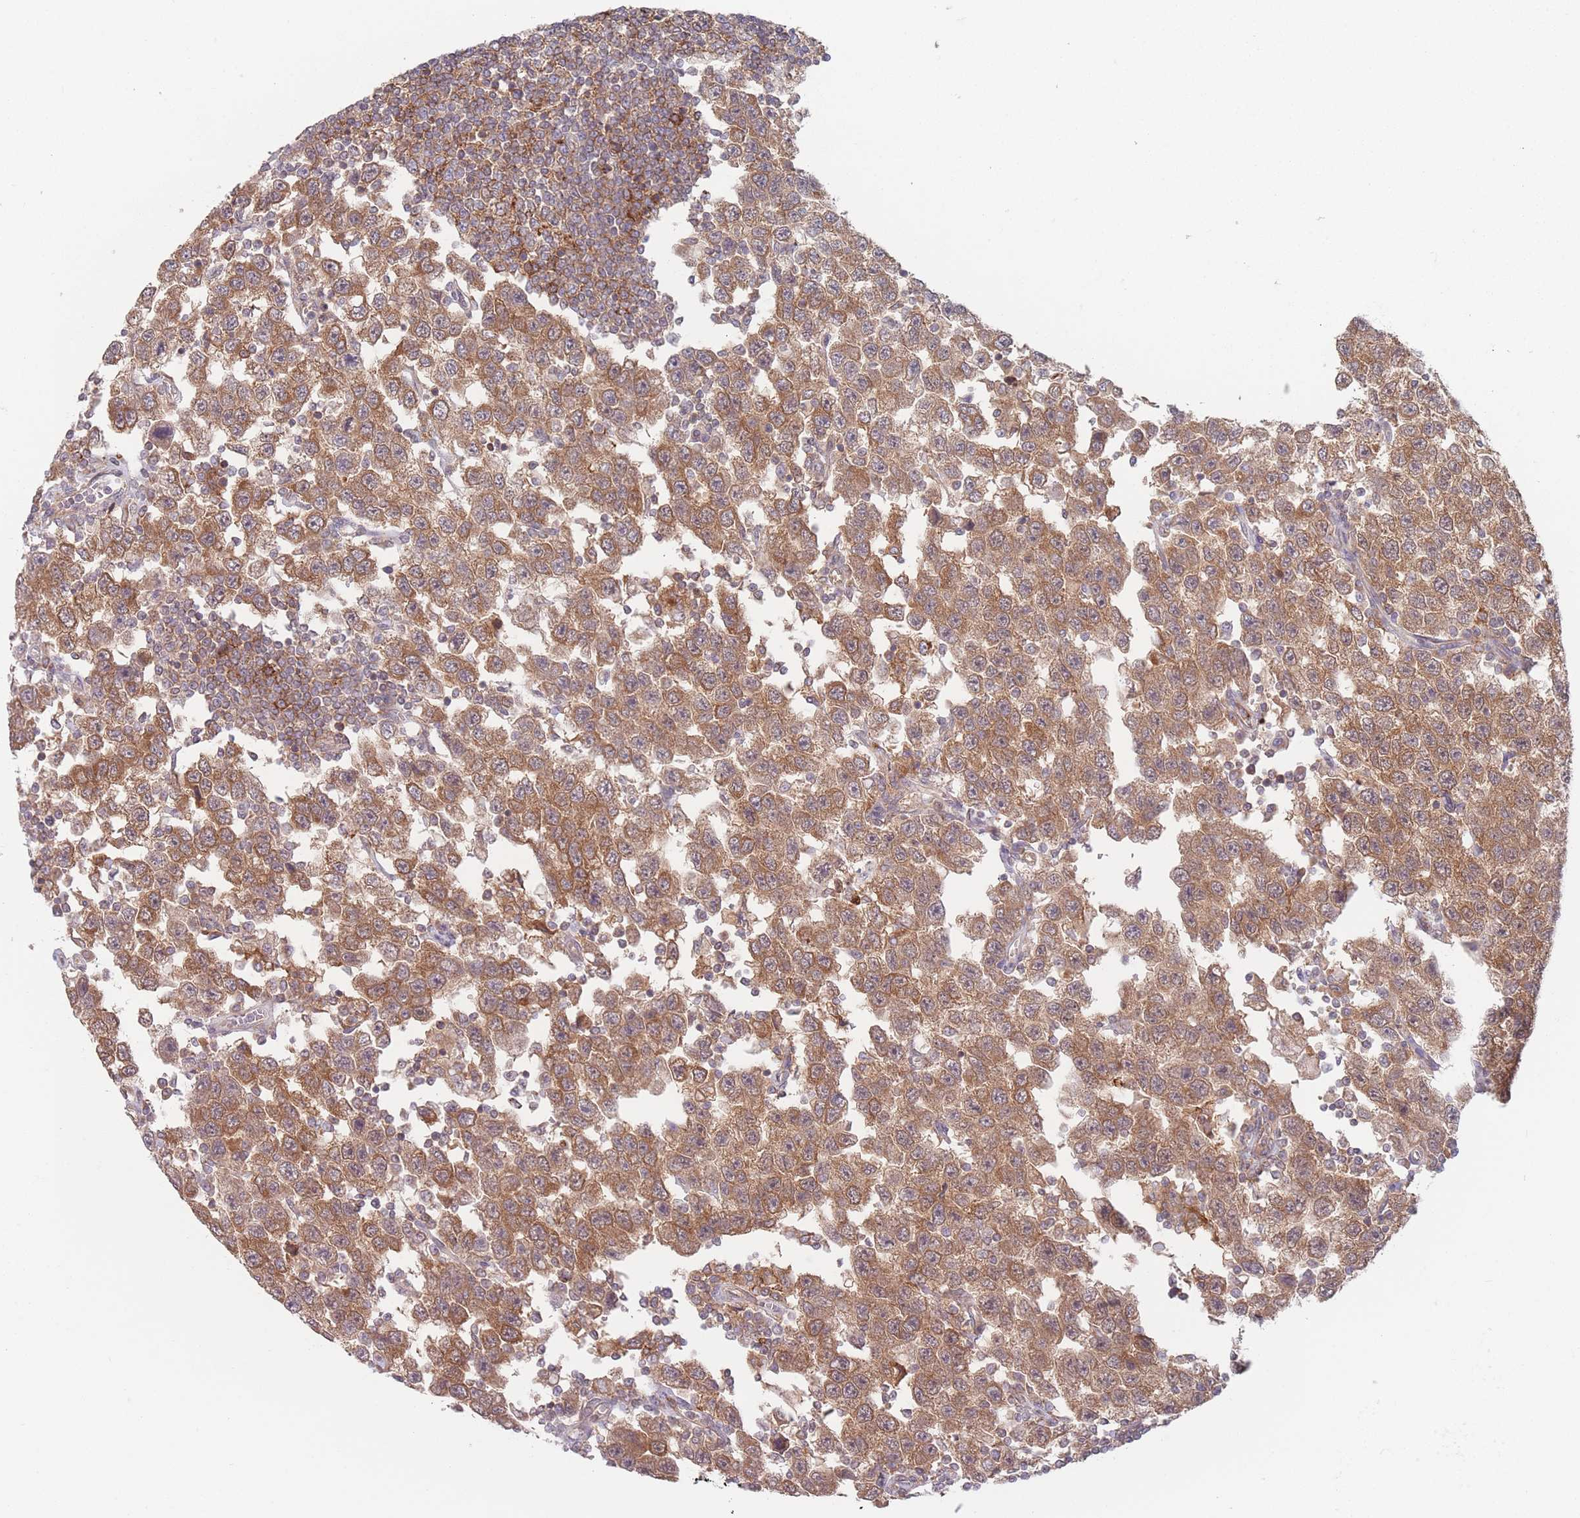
{"staining": {"intensity": "moderate", "quantity": ">75%", "location": "cytoplasmic/membranous"}, "tissue": "testis cancer", "cell_type": "Tumor cells", "image_type": "cancer", "snomed": [{"axis": "morphology", "description": "Seminoma, NOS"}, {"axis": "topography", "description": "Testis"}], "caption": "Immunohistochemical staining of human seminoma (testis) shows medium levels of moderate cytoplasmic/membranous positivity in approximately >75% of tumor cells. The staining is performed using DAB (3,3'-diaminobenzidine) brown chromogen to label protein expression. The nuclei are counter-stained blue using hematoxylin.", "gene": "PPM1A", "patient": {"sex": "male", "age": 41}}